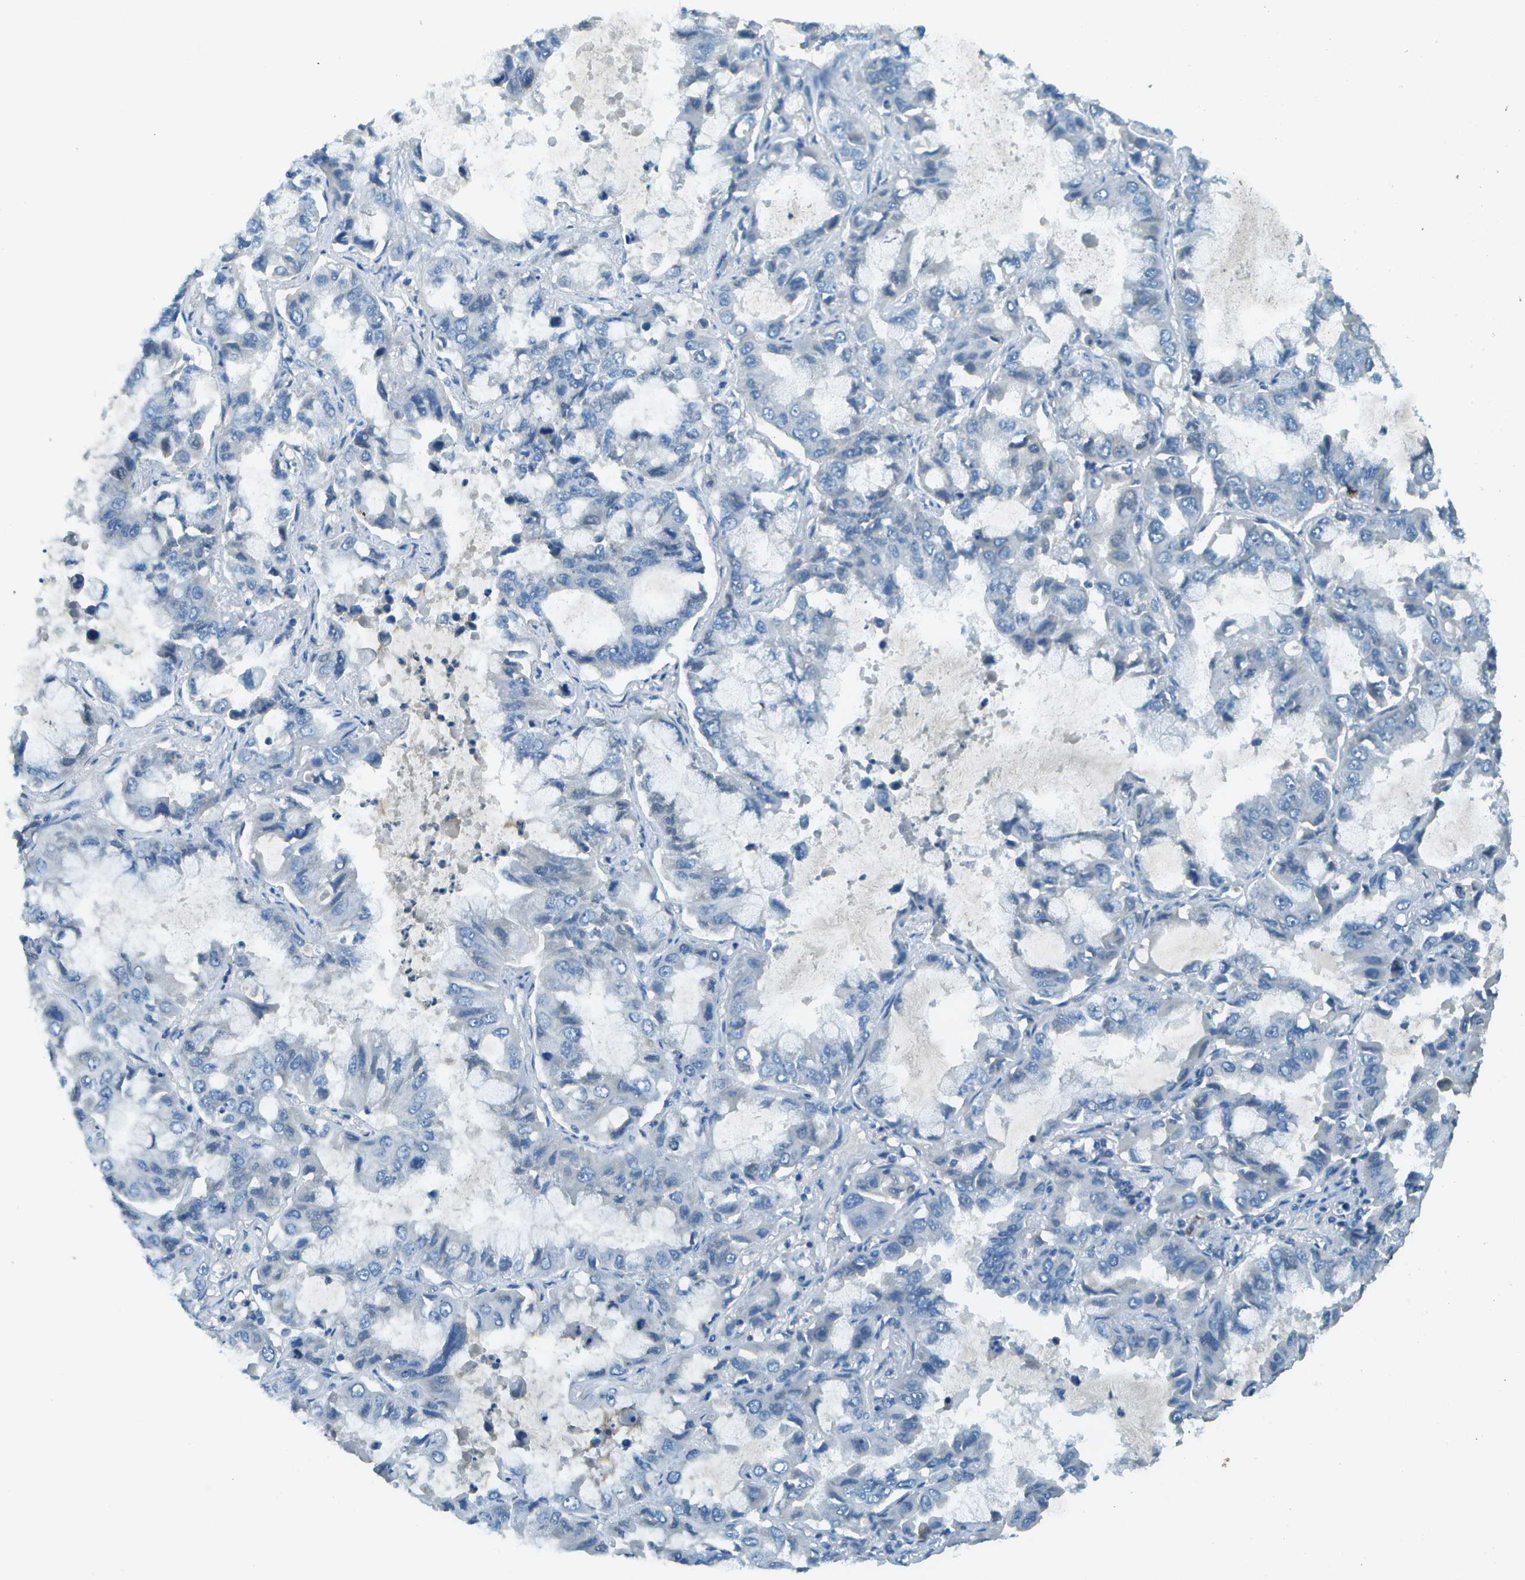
{"staining": {"intensity": "negative", "quantity": "none", "location": "none"}, "tissue": "lung cancer", "cell_type": "Tumor cells", "image_type": "cancer", "snomed": [{"axis": "morphology", "description": "Adenocarcinoma, NOS"}, {"axis": "topography", "description": "Lung"}], "caption": "There is no significant staining in tumor cells of lung cancer (adenocarcinoma). (DAB IHC visualized using brightfield microscopy, high magnification).", "gene": "LGI2", "patient": {"sex": "male", "age": 64}}